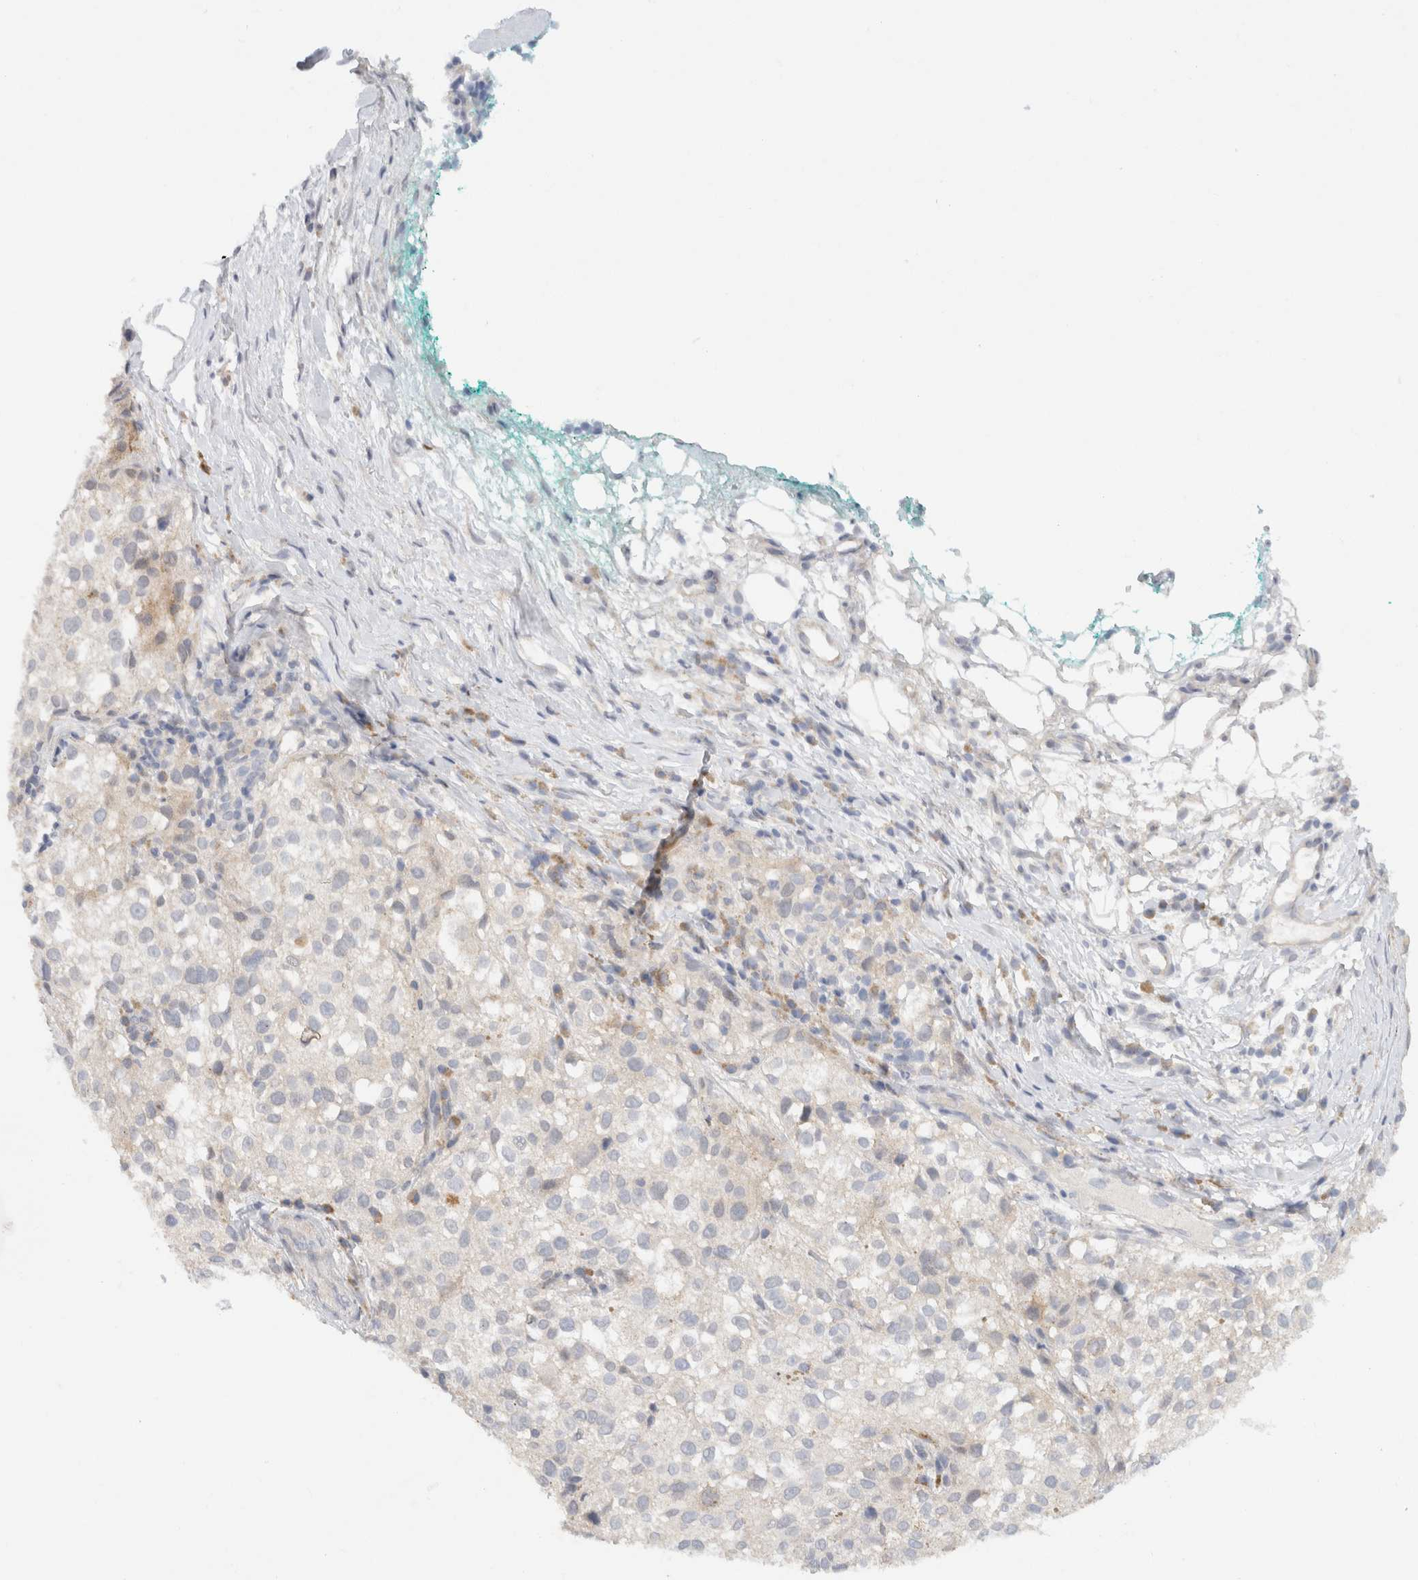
{"staining": {"intensity": "negative", "quantity": "none", "location": "none"}, "tissue": "melanoma", "cell_type": "Tumor cells", "image_type": "cancer", "snomed": [{"axis": "morphology", "description": "Necrosis, NOS"}, {"axis": "morphology", "description": "Malignant melanoma, NOS"}, {"axis": "topography", "description": "Skin"}], "caption": "High magnification brightfield microscopy of melanoma stained with DAB (3,3'-diaminobenzidine) (brown) and counterstained with hematoxylin (blue): tumor cells show no significant staining. Brightfield microscopy of immunohistochemistry (IHC) stained with DAB (brown) and hematoxylin (blue), captured at high magnification.", "gene": "CHRM4", "patient": {"sex": "female", "age": 87}}